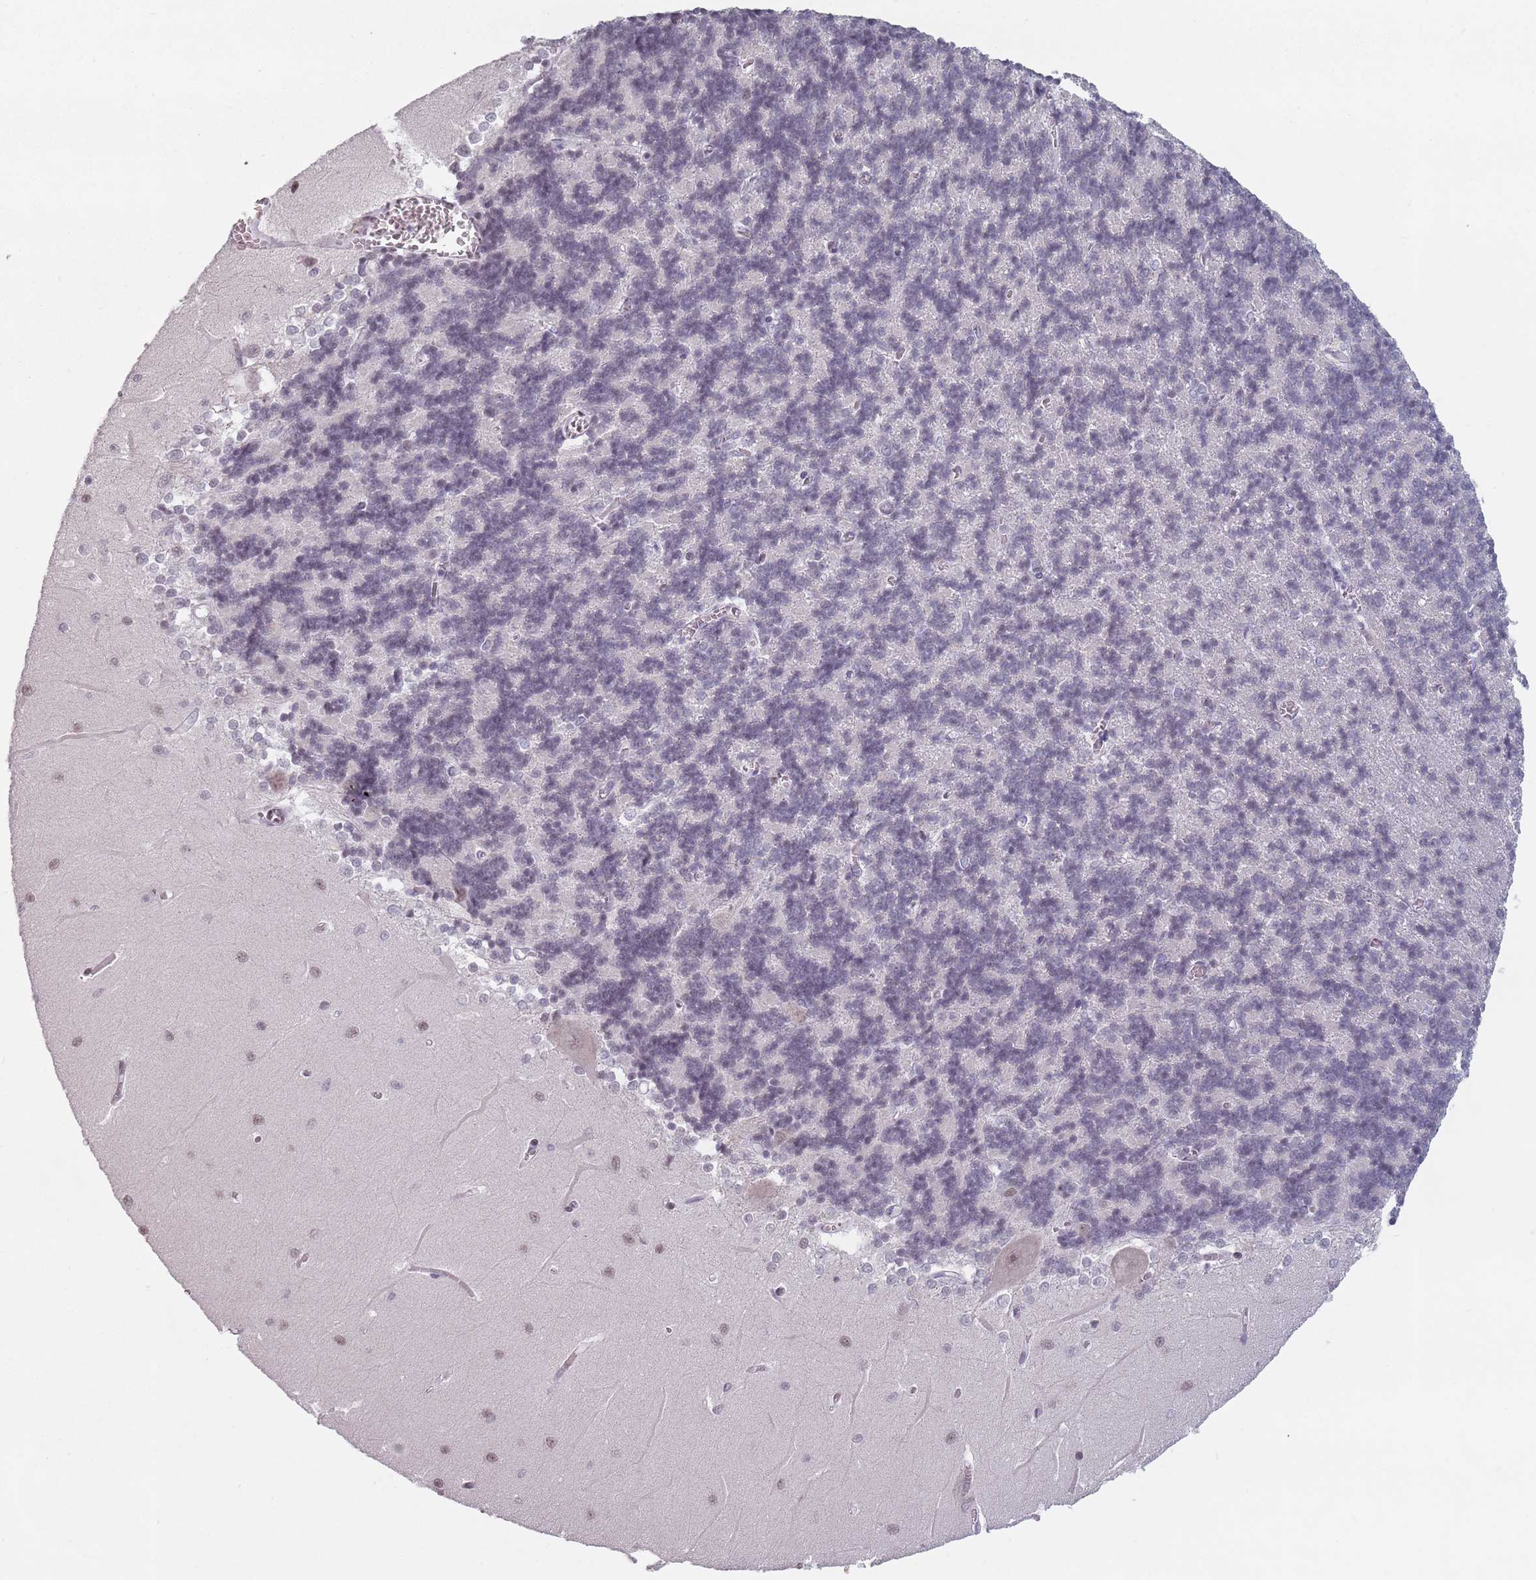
{"staining": {"intensity": "weak", "quantity": "<25%", "location": "nuclear"}, "tissue": "cerebellum", "cell_type": "Cells in granular layer", "image_type": "normal", "snomed": [{"axis": "morphology", "description": "Normal tissue, NOS"}, {"axis": "topography", "description": "Cerebellum"}], "caption": "The immunohistochemistry (IHC) histopathology image has no significant expression in cells in granular layer of cerebellum.", "gene": "PTCHD1", "patient": {"sex": "male", "age": 37}}